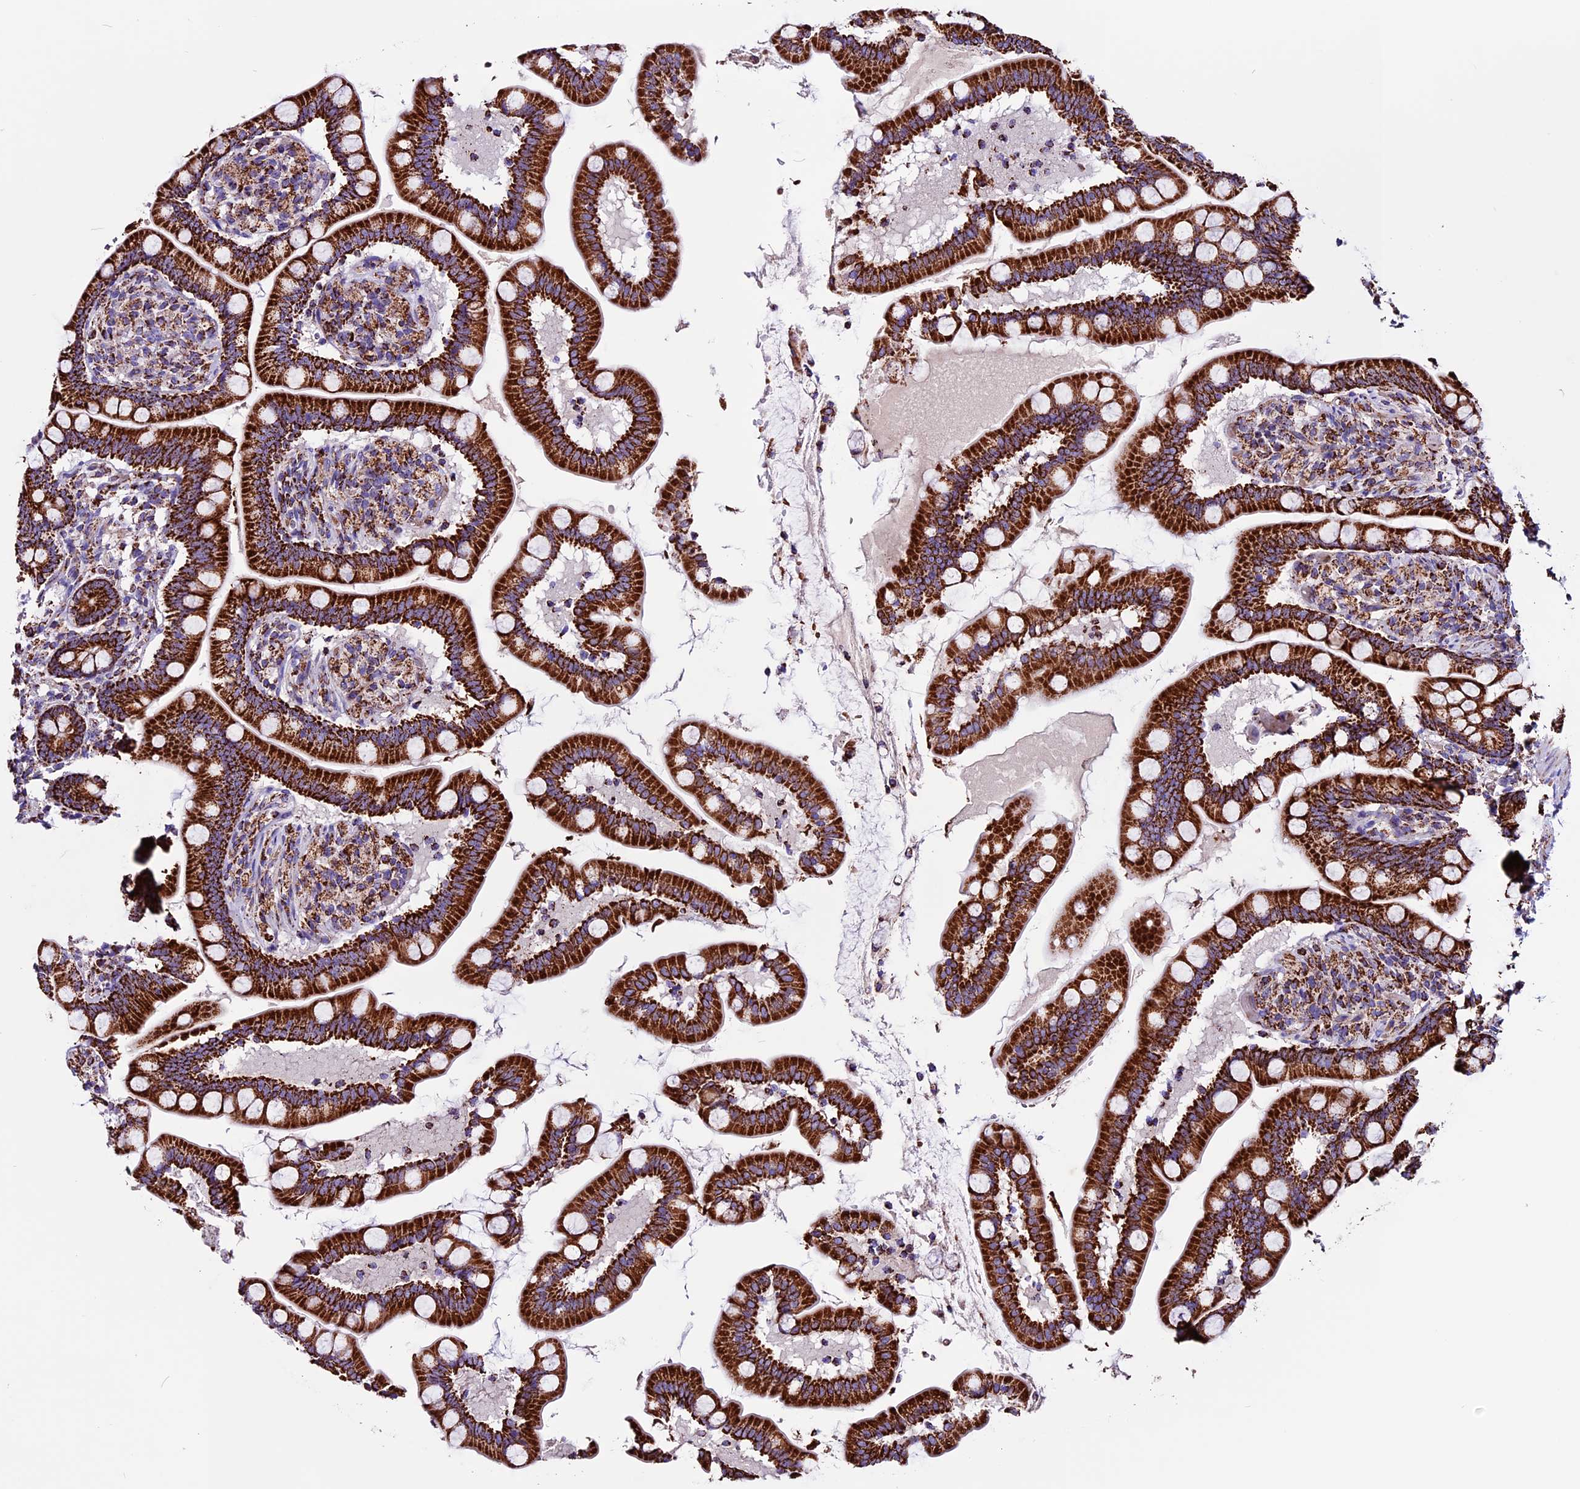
{"staining": {"intensity": "strong", "quantity": ">75%", "location": "cytoplasmic/membranous"}, "tissue": "small intestine", "cell_type": "Glandular cells", "image_type": "normal", "snomed": [{"axis": "morphology", "description": "Normal tissue, NOS"}, {"axis": "topography", "description": "Small intestine"}], "caption": "High-magnification brightfield microscopy of unremarkable small intestine stained with DAB (brown) and counterstained with hematoxylin (blue). glandular cells exhibit strong cytoplasmic/membranous staining is present in about>75% of cells.", "gene": "CX3CL1", "patient": {"sex": "female", "age": 64}}